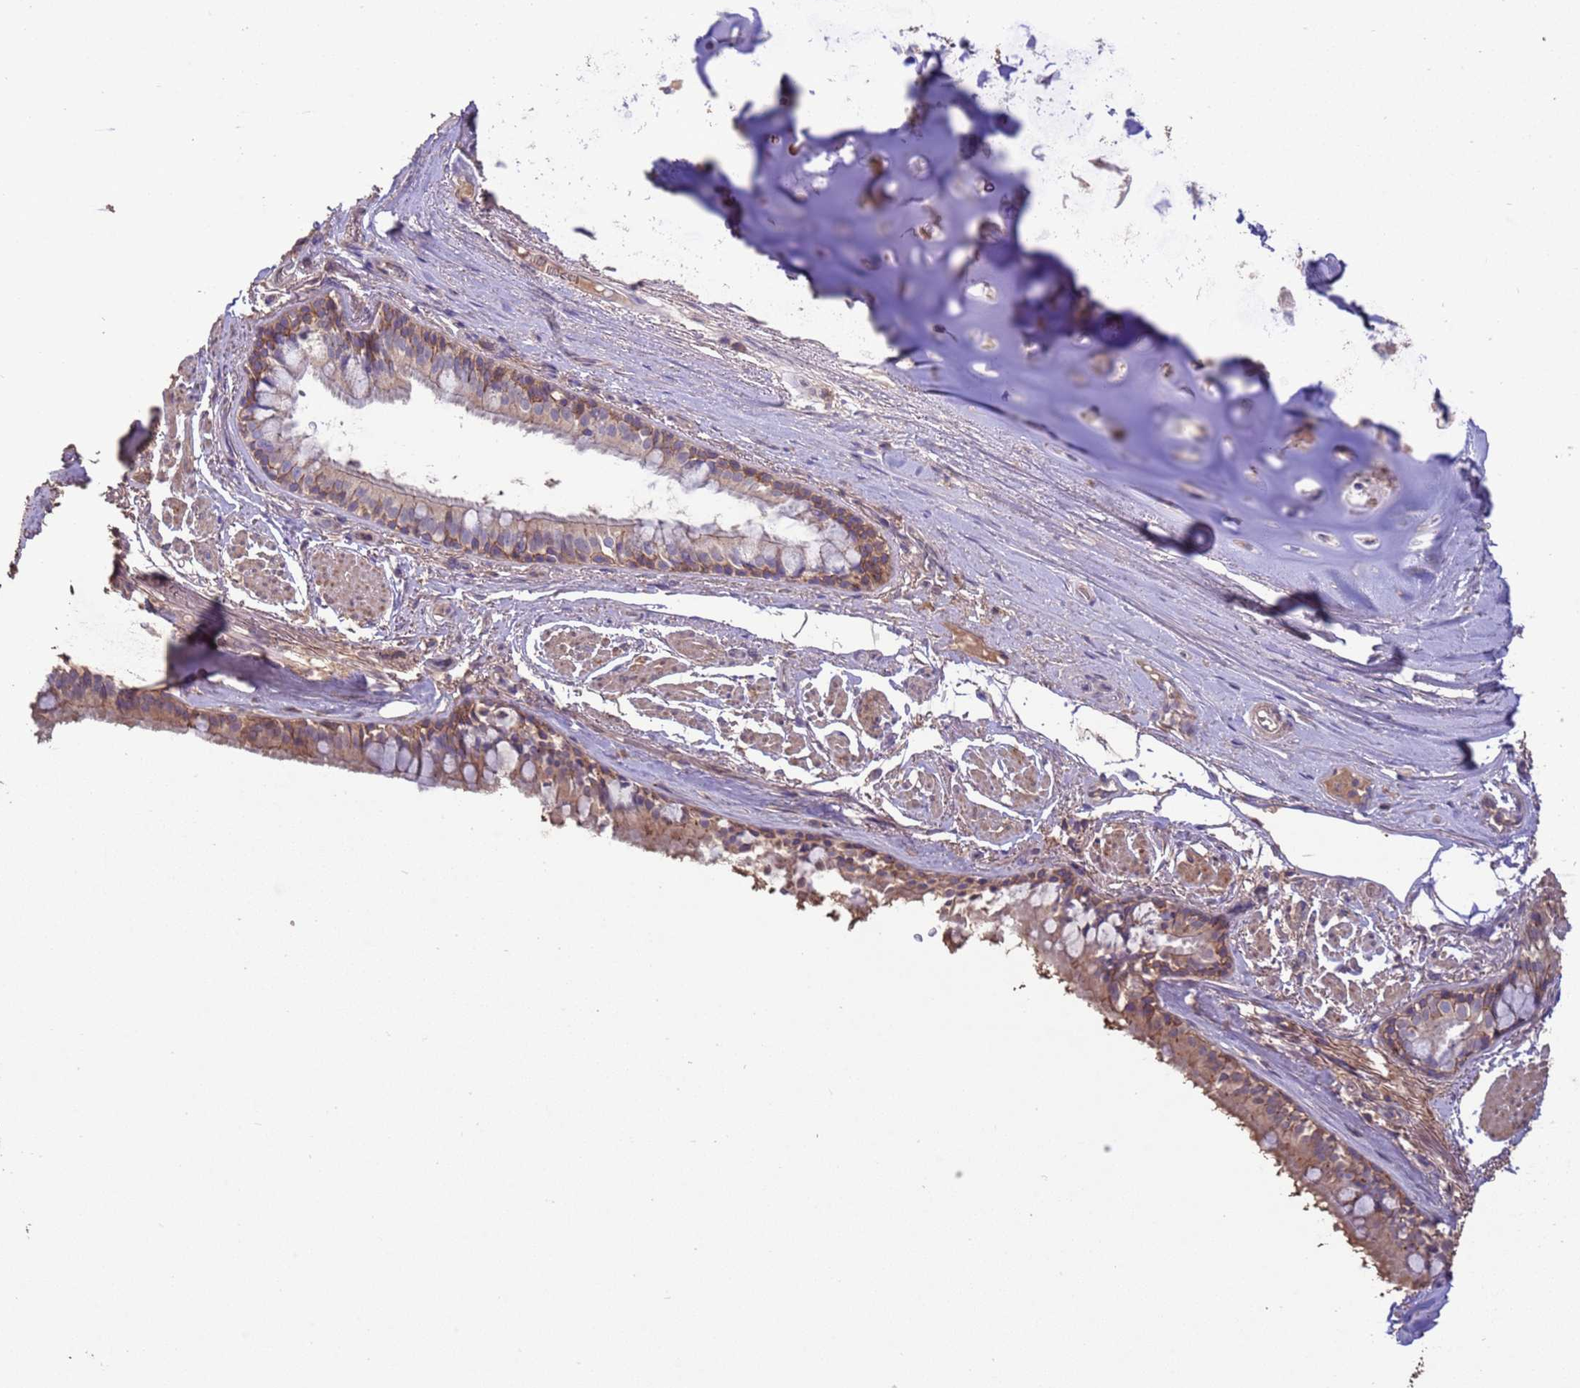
{"staining": {"intensity": "moderate", "quantity": ">75%", "location": "cytoplasmic/membranous"}, "tissue": "bronchus", "cell_type": "Respiratory epithelial cells", "image_type": "normal", "snomed": [{"axis": "morphology", "description": "Normal tissue, NOS"}, {"axis": "topography", "description": "Bronchus"}], "caption": "Bronchus stained with a brown dye demonstrates moderate cytoplasmic/membranous positive positivity in approximately >75% of respiratory epithelial cells.", "gene": "SLC9B2", "patient": {"sex": "male", "age": 70}}